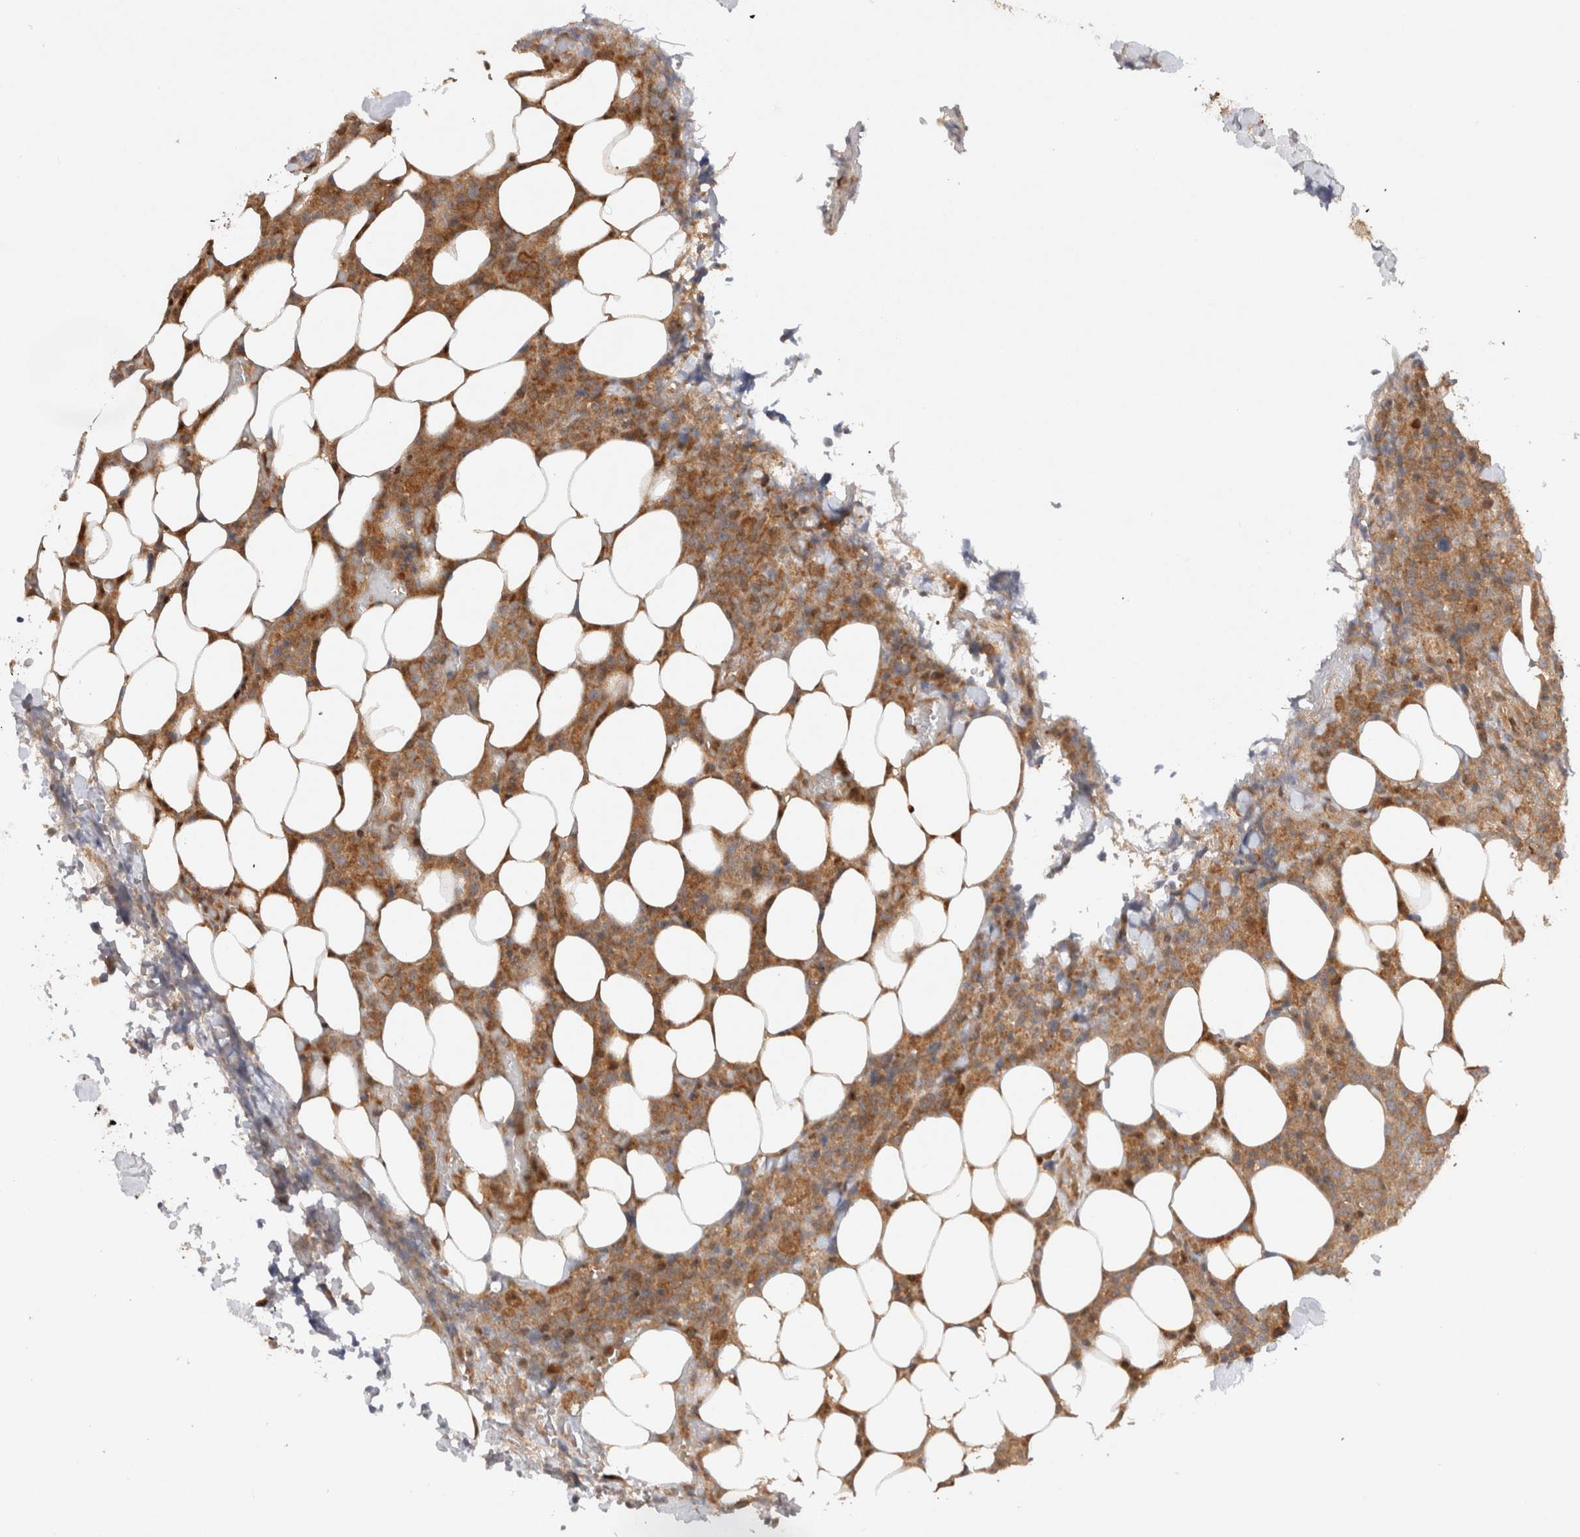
{"staining": {"intensity": "moderate", "quantity": ">75%", "location": "cytoplasmic/membranous"}, "tissue": "lymphoma", "cell_type": "Tumor cells", "image_type": "cancer", "snomed": [{"axis": "morphology", "description": "Malignant lymphoma, non-Hodgkin's type, High grade"}, {"axis": "topography", "description": "Lymph node"}], "caption": "Moderate cytoplasmic/membranous staining for a protein is seen in approximately >75% of tumor cells of lymphoma using immunohistochemistry (IHC).", "gene": "HTT", "patient": {"sex": "male", "age": 13}}